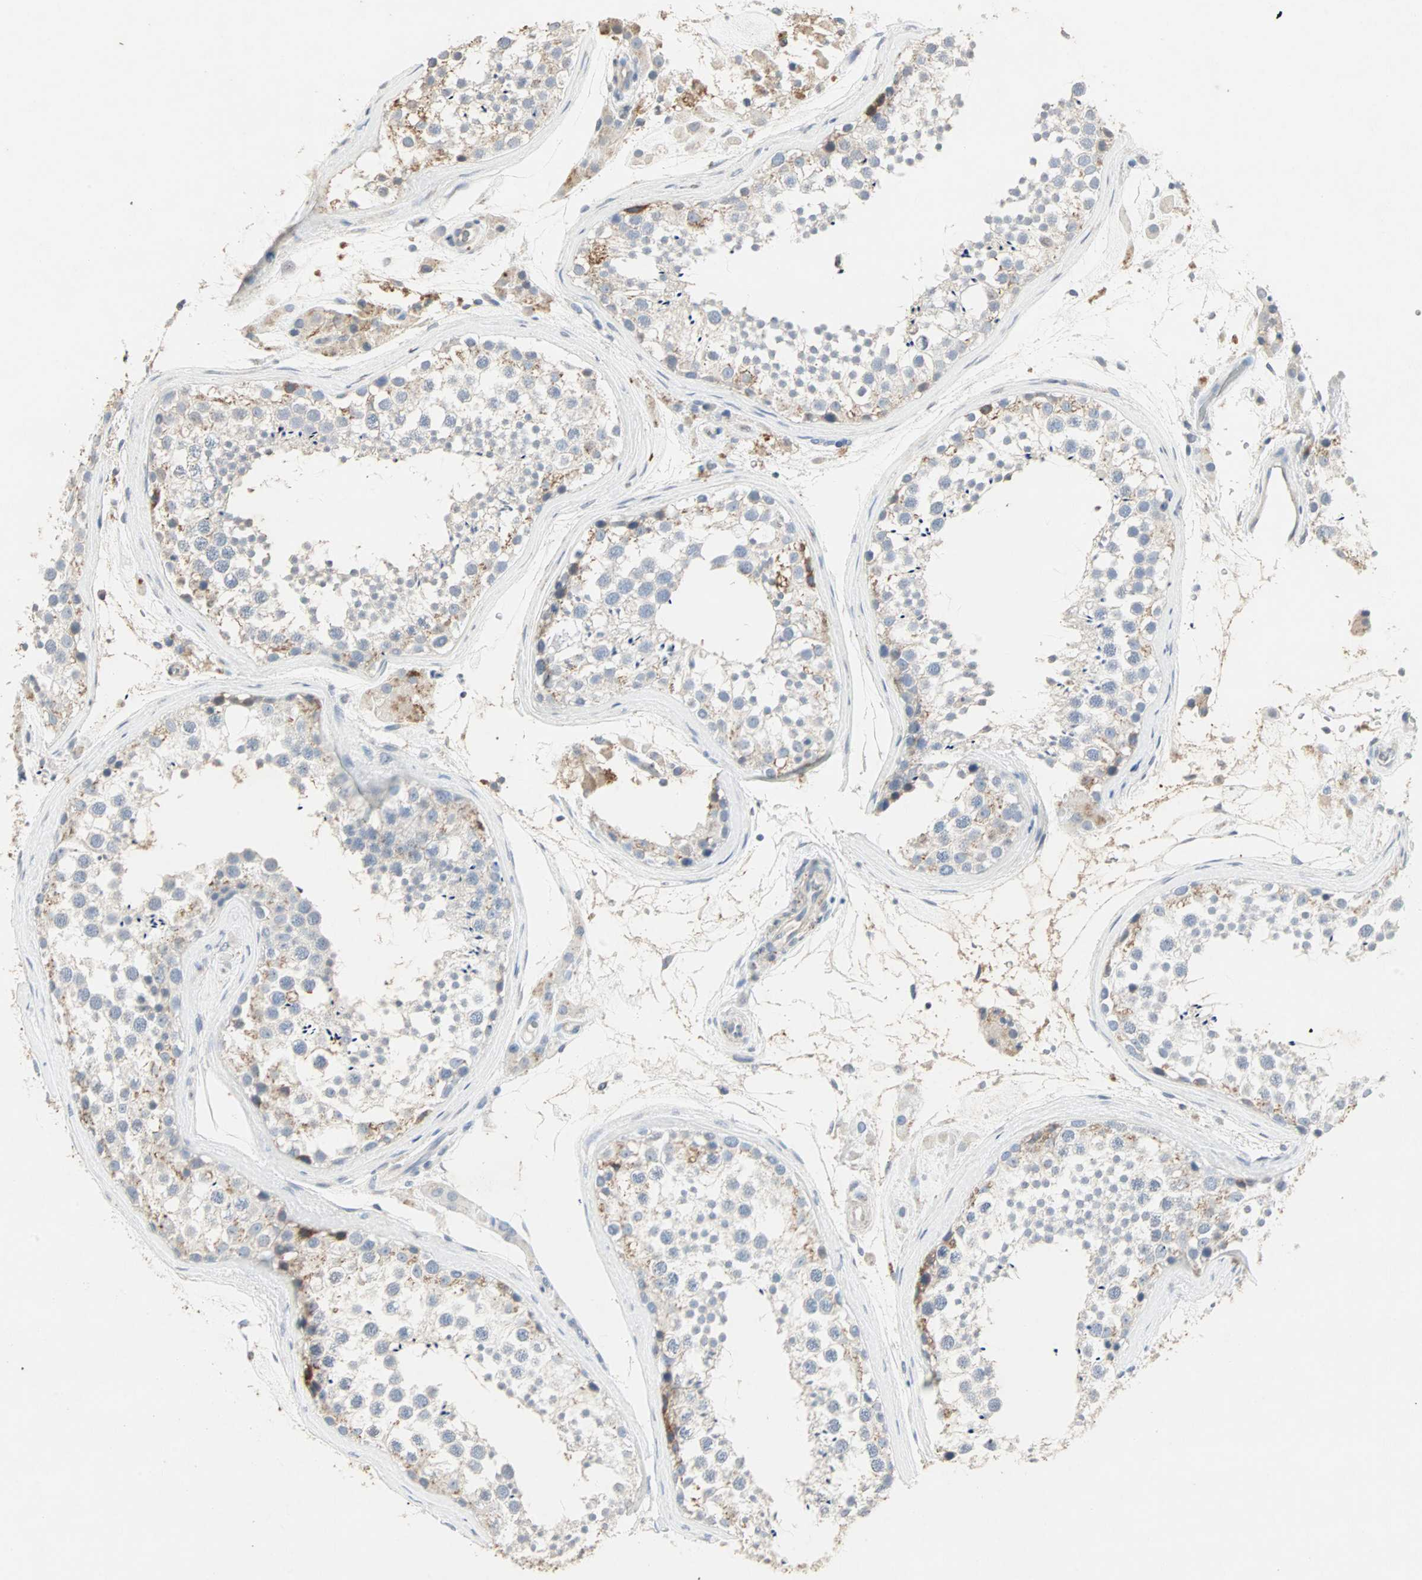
{"staining": {"intensity": "moderate", "quantity": "<25%", "location": "cytoplasmic/membranous"}, "tissue": "testis", "cell_type": "Cells in seminiferous ducts", "image_type": "normal", "snomed": [{"axis": "morphology", "description": "Normal tissue, NOS"}, {"axis": "topography", "description": "Testis"}], "caption": "DAB (3,3'-diaminobenzidine) immunohistochemical staining of benign testis shows moderate cytoplasmic/membranous protein expression in about <25% of cells in seminiferous ducts.", "gene": "CEACAM6", "patient": {"sex": "male", "age": 46}}